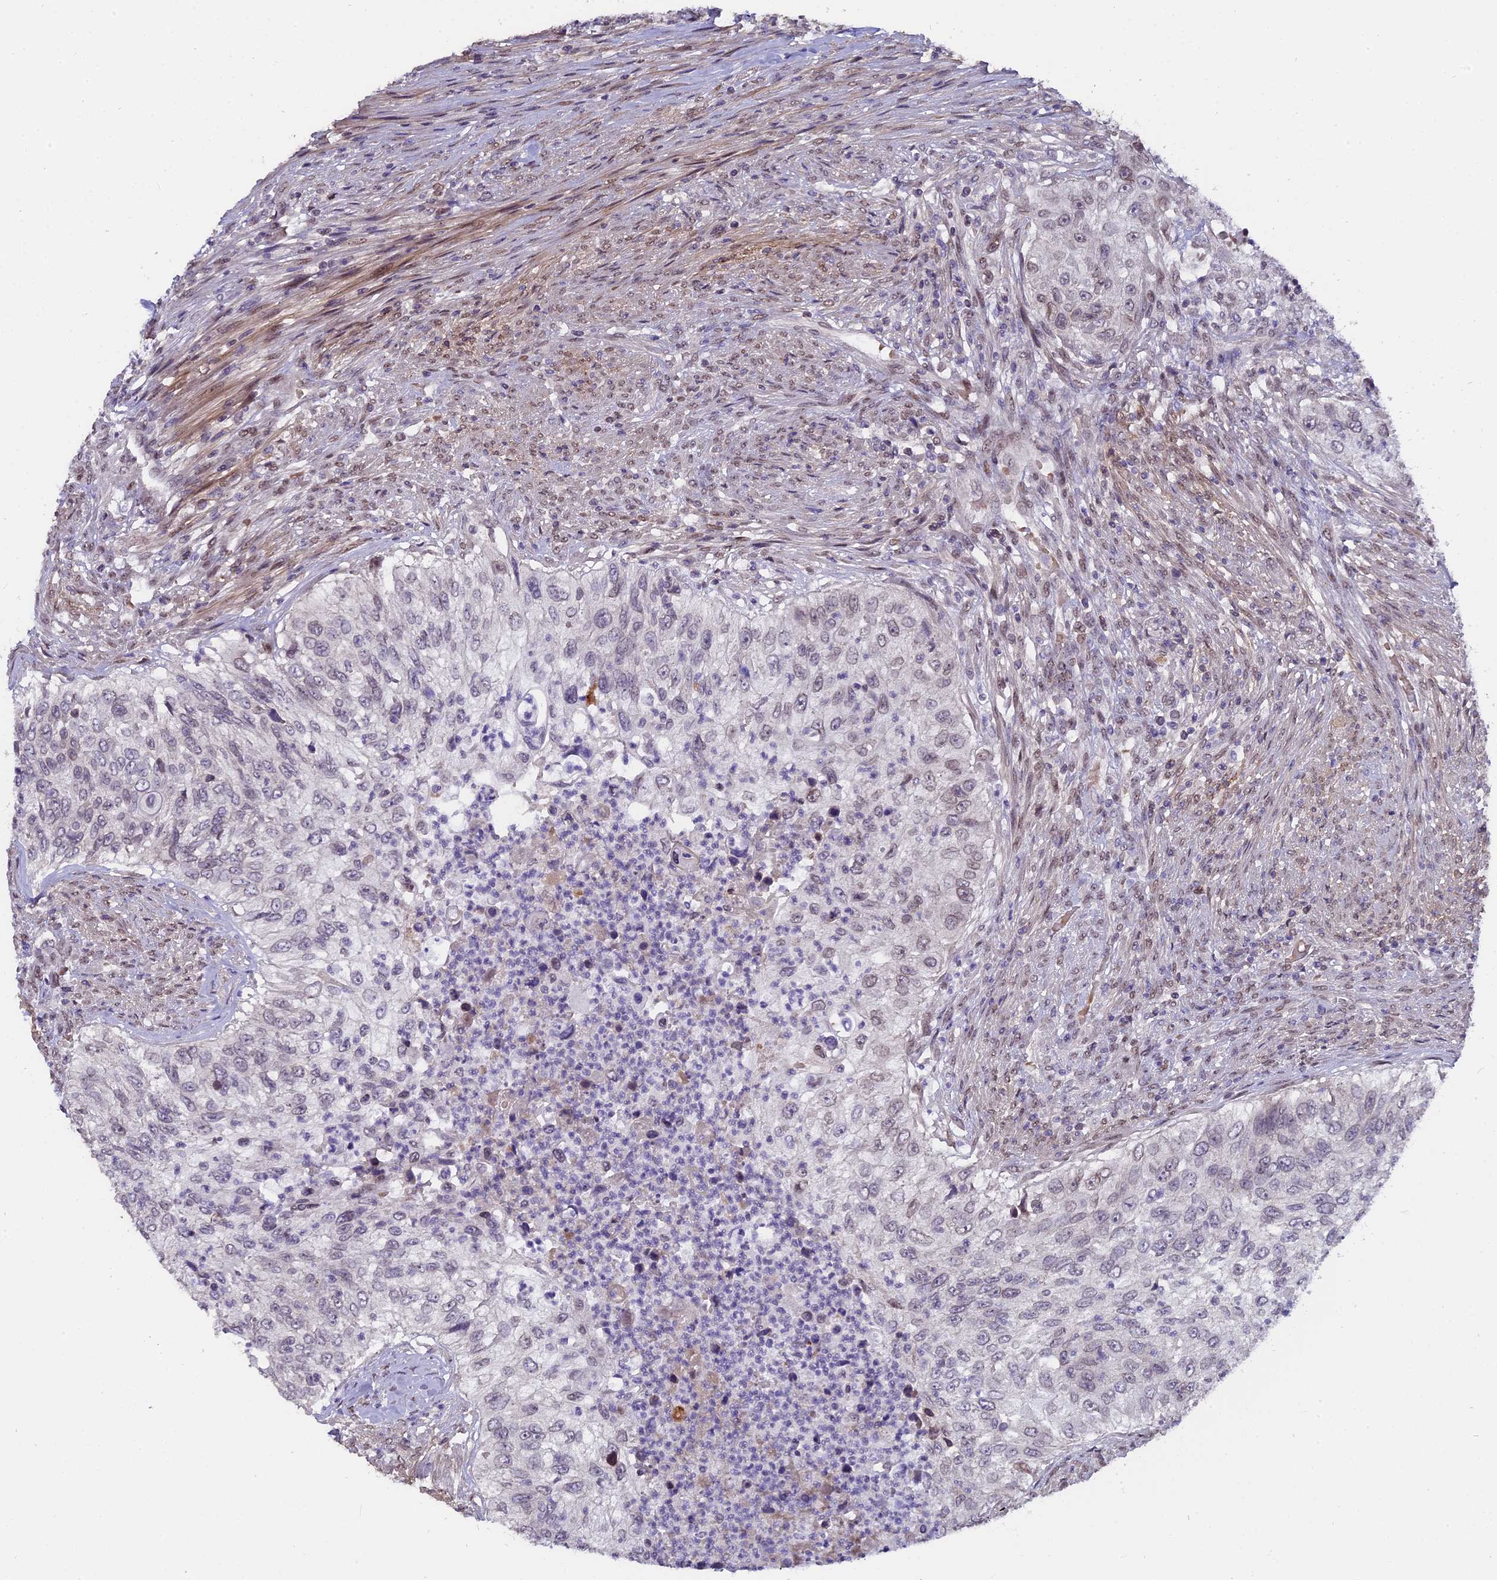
{"staining": {"intensity": "weak", "quantity": "<25%", "location": "nuclear"}, "tissue": "urothelial cancer", "cell_type": "Tumor cells", "image_type": "cancer", "snomed": [{"axis": "morphology", "description": "Urothelial carcinoma, High grade"}, {"axis": "topography", "description": "Urinary bladder"}], "caption": "A histopathology image of high-grade urothelial carcinoma stained for a protein reveals no brown staining in tumor cells. The staining was performed using DAB to visualize the protein expression in brown, while the nuclei were stained in blue with hematoxylin (Magnification: 20x).", "gene": "PYGO1", "patient": {"sex": "female", "age": 60}}